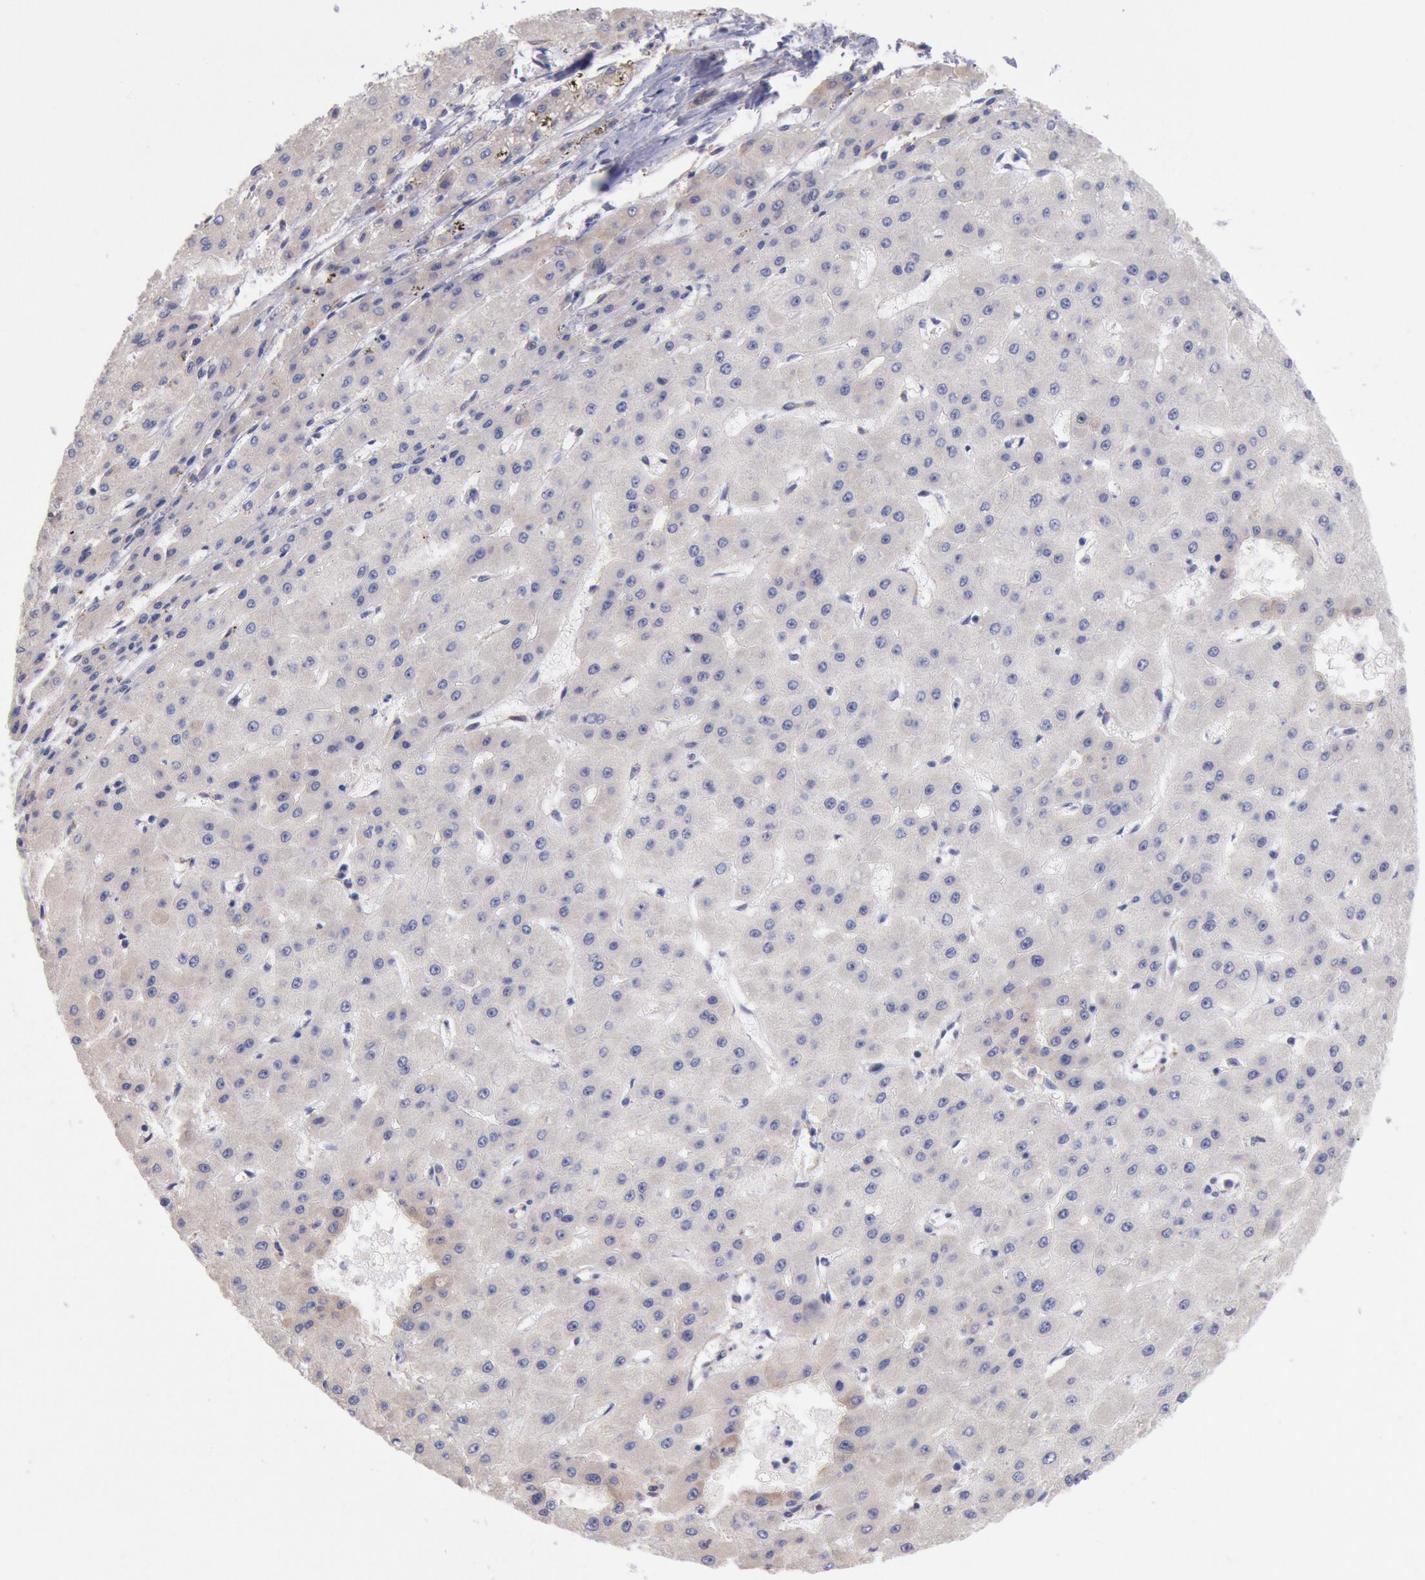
{"staining": {"intensity": "negative", "quantity": "none", "location": "none"}, "tissue": "liver cancer", "cell_type": "Tumor cells", "image_type": "cancer", "snomed": [{"axis": "morphology", "description": "Carcinoma, Hepatocellular, NOS"}, {"axis": "topography", "description": "Liver"}], "caption": "The image displays no staining of tumor cells in liver cancer (hepatocellular carcinoma).", "gene": "DRG1", "patient": {"sex": "female", "age": 52}}